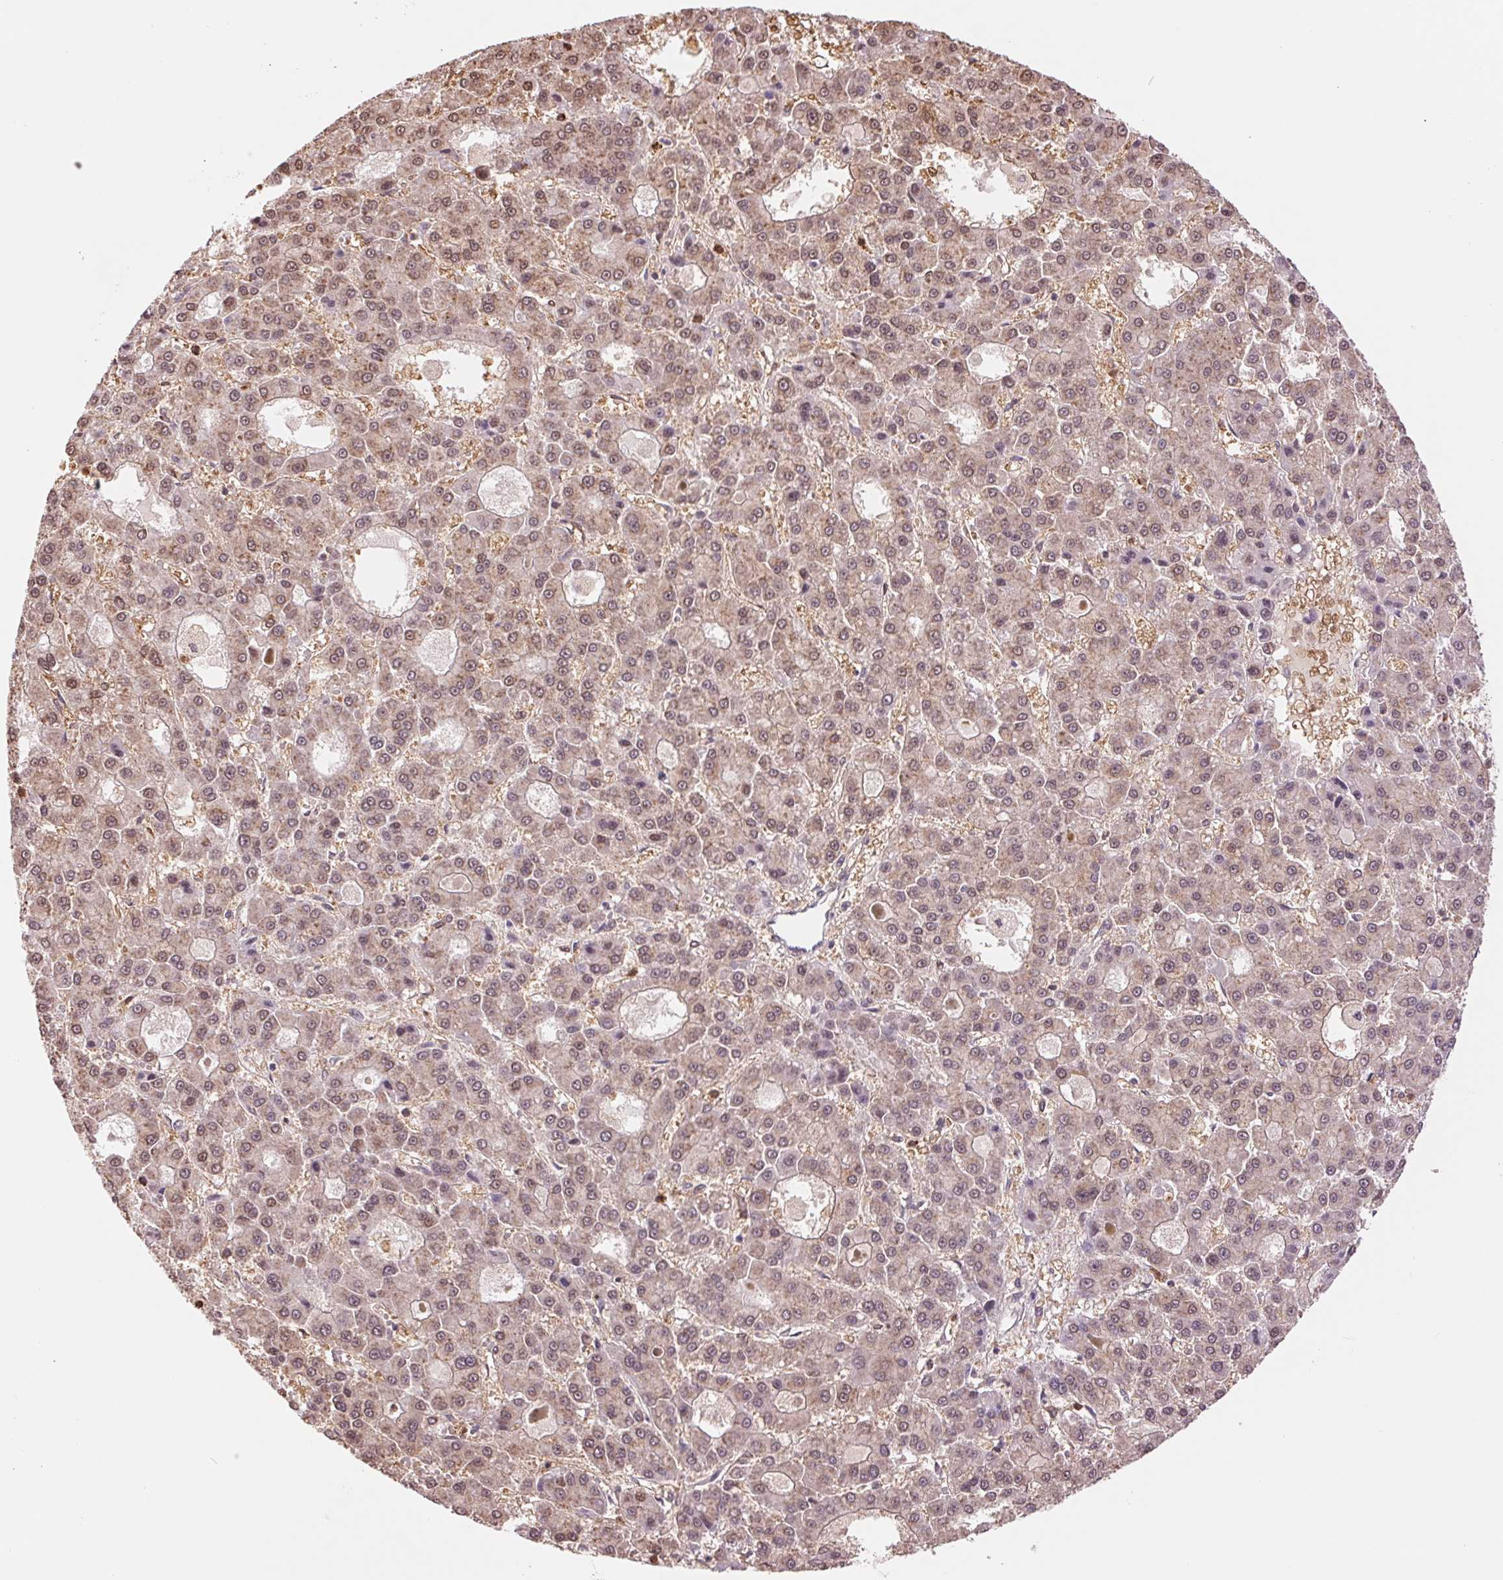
{"staining": {"intensity": "weak", "quantity": ">75%", "location": "nuclear"}, "tissue": "liver cancer", "cell_type": "Tumor cells", "image_type": "cancer", "snomed": [{"axis": "morphology", "description": "Carcinoma, Hepatocellular, NOS"}, {"axis": "topography", "description": "Liver"}], "caption": "Liver hepatocellular carcinoma stained with a brown dye demonstrates weak nuclear positive expression in about >75% of tumor cells.", "gene": "CDC123", "patient": {"sex": "male", "age": 70}}